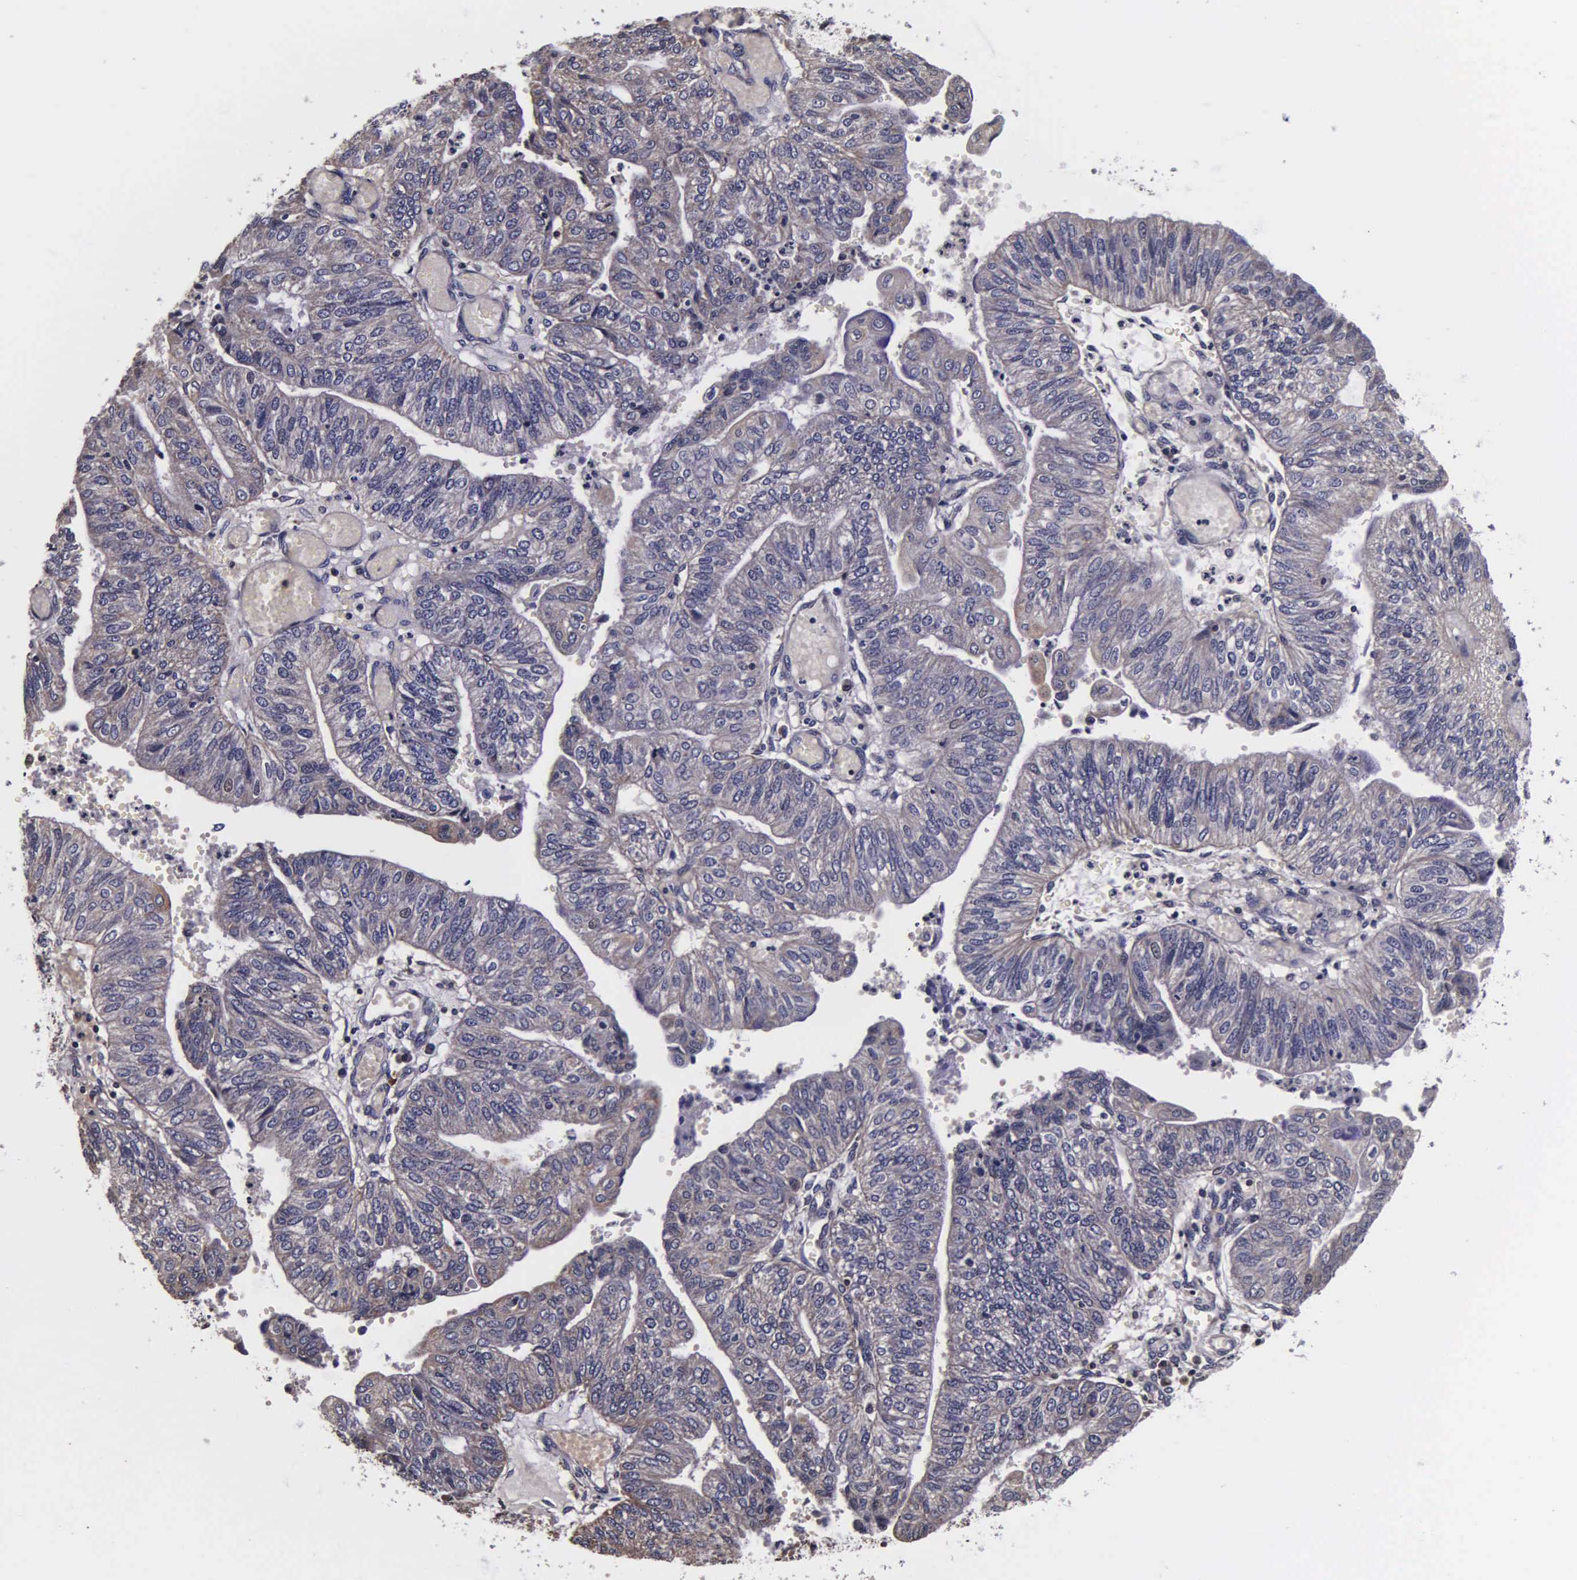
{"staining": {"intensity": "weak", "quantity": ">75%", "location": "cytoplasmic/membranous"}, "tissue": "endometrial cancer", "cell_type": "Tumor cells", "image_type": "cancer", "snomed": [{"axis": "morphology", "description": "Adenocarcinoma, NOS"}, {"axis": "topography", "description": "Endometrium"}], "caption": "Brown immunohistochemical staining in adenocarcinoma (endometrial) displays weak cytoplasmic/membranous positivity in about >75% of tumor cells.", "gene": "PSMA3", "patient": {"sex": "female", "age": 59}}